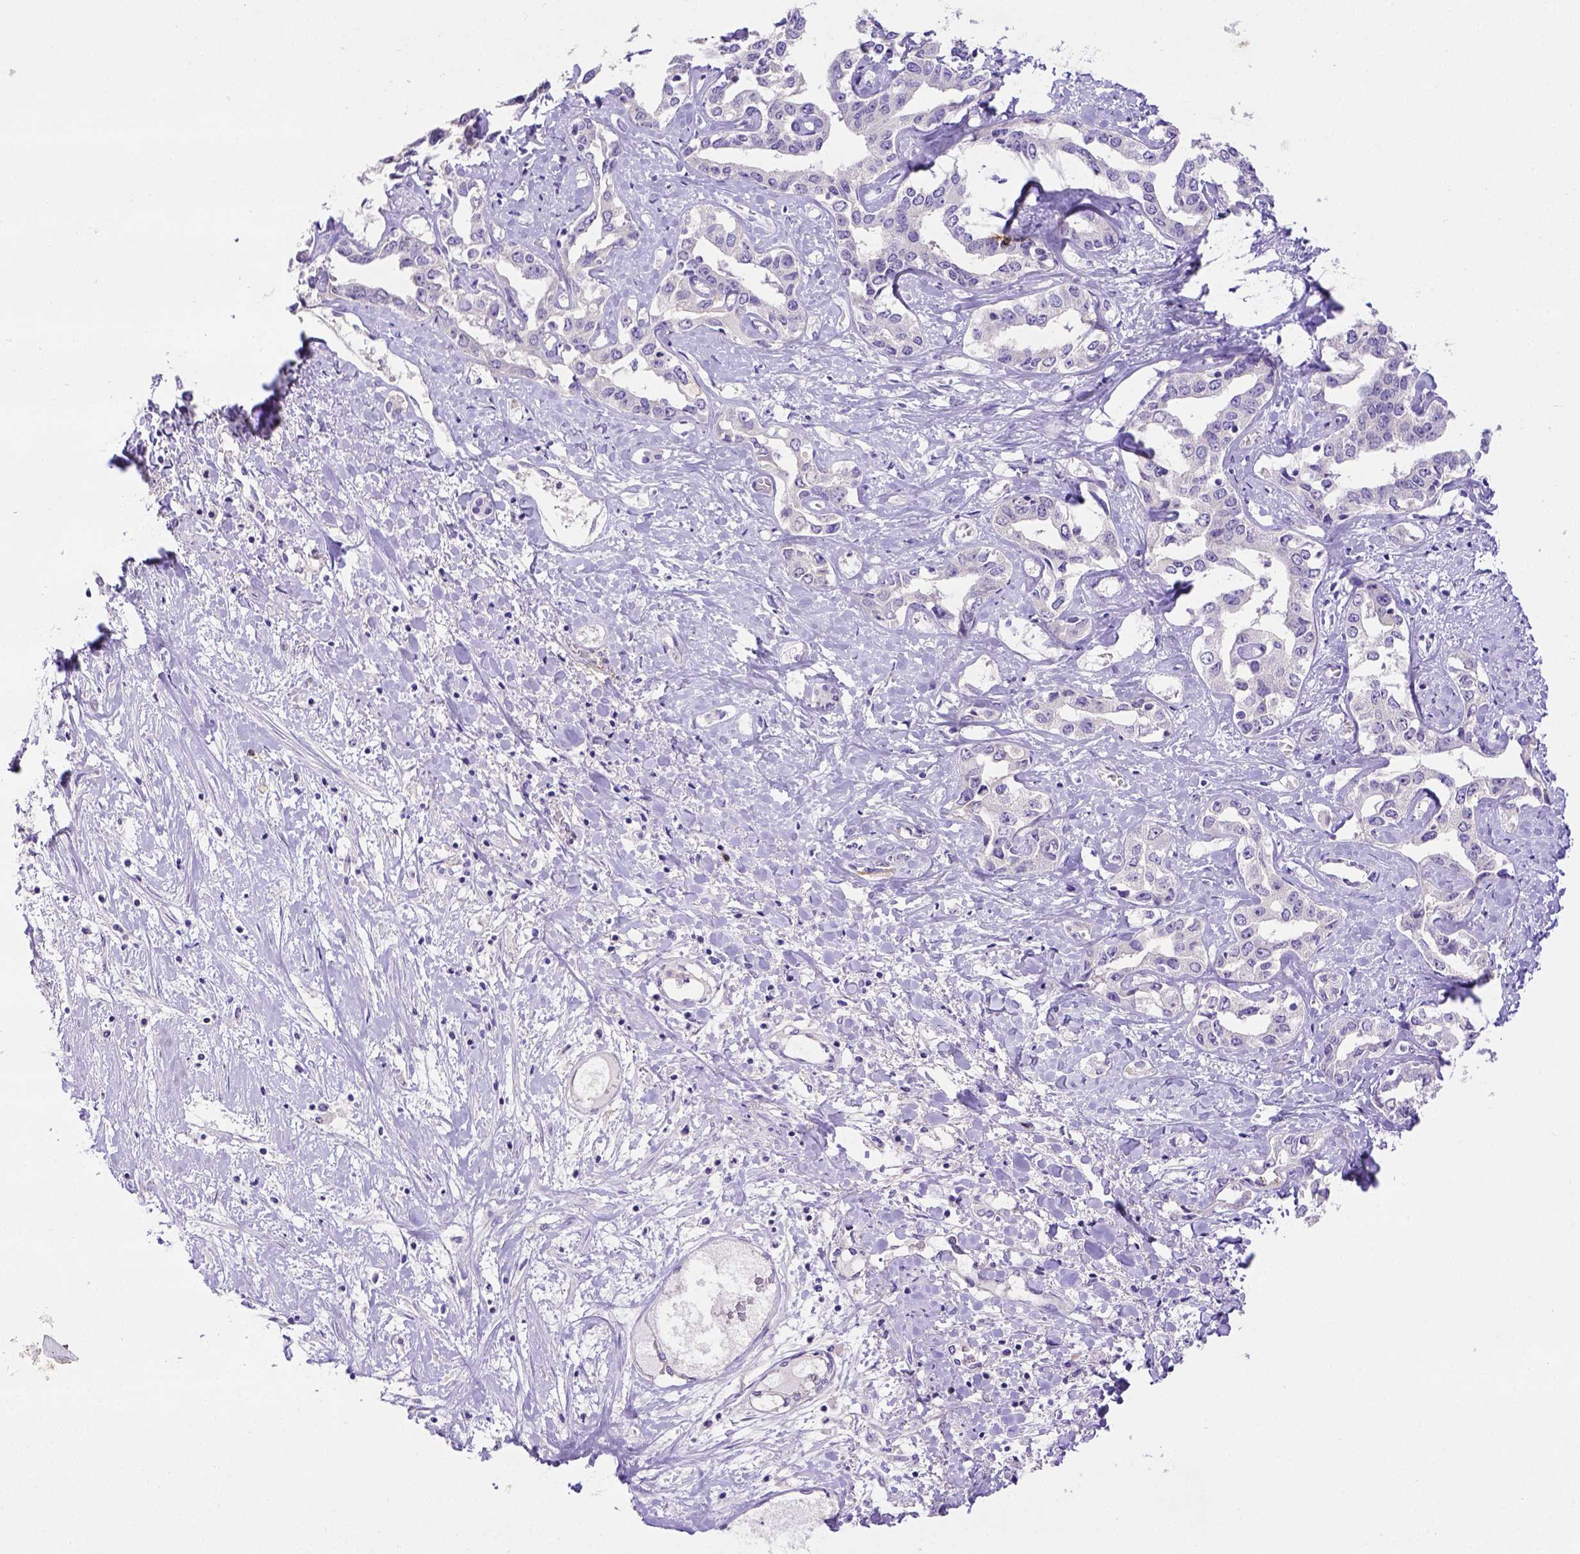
{"staining": {"intensity": "negative", "quantity": "none", "location": "none"}, "tissue": "liver cancer", "cell_type": "Tumor cells", "image_type": "cancer", "snomed": [{"axis": "morphology", "description": "Cholangiocarcinoma"}, {"axis": "topography", "description": "Liver"}], "caption": "This is a image of IHC staining of liver cancer, which shows no expression in tumor cells. (Brightfield microscopy of DAB immunohistochemistry (IHC) at high magnification).", "gene": "B3GAT1", "patient": {"sex": "male", "age": 59}}